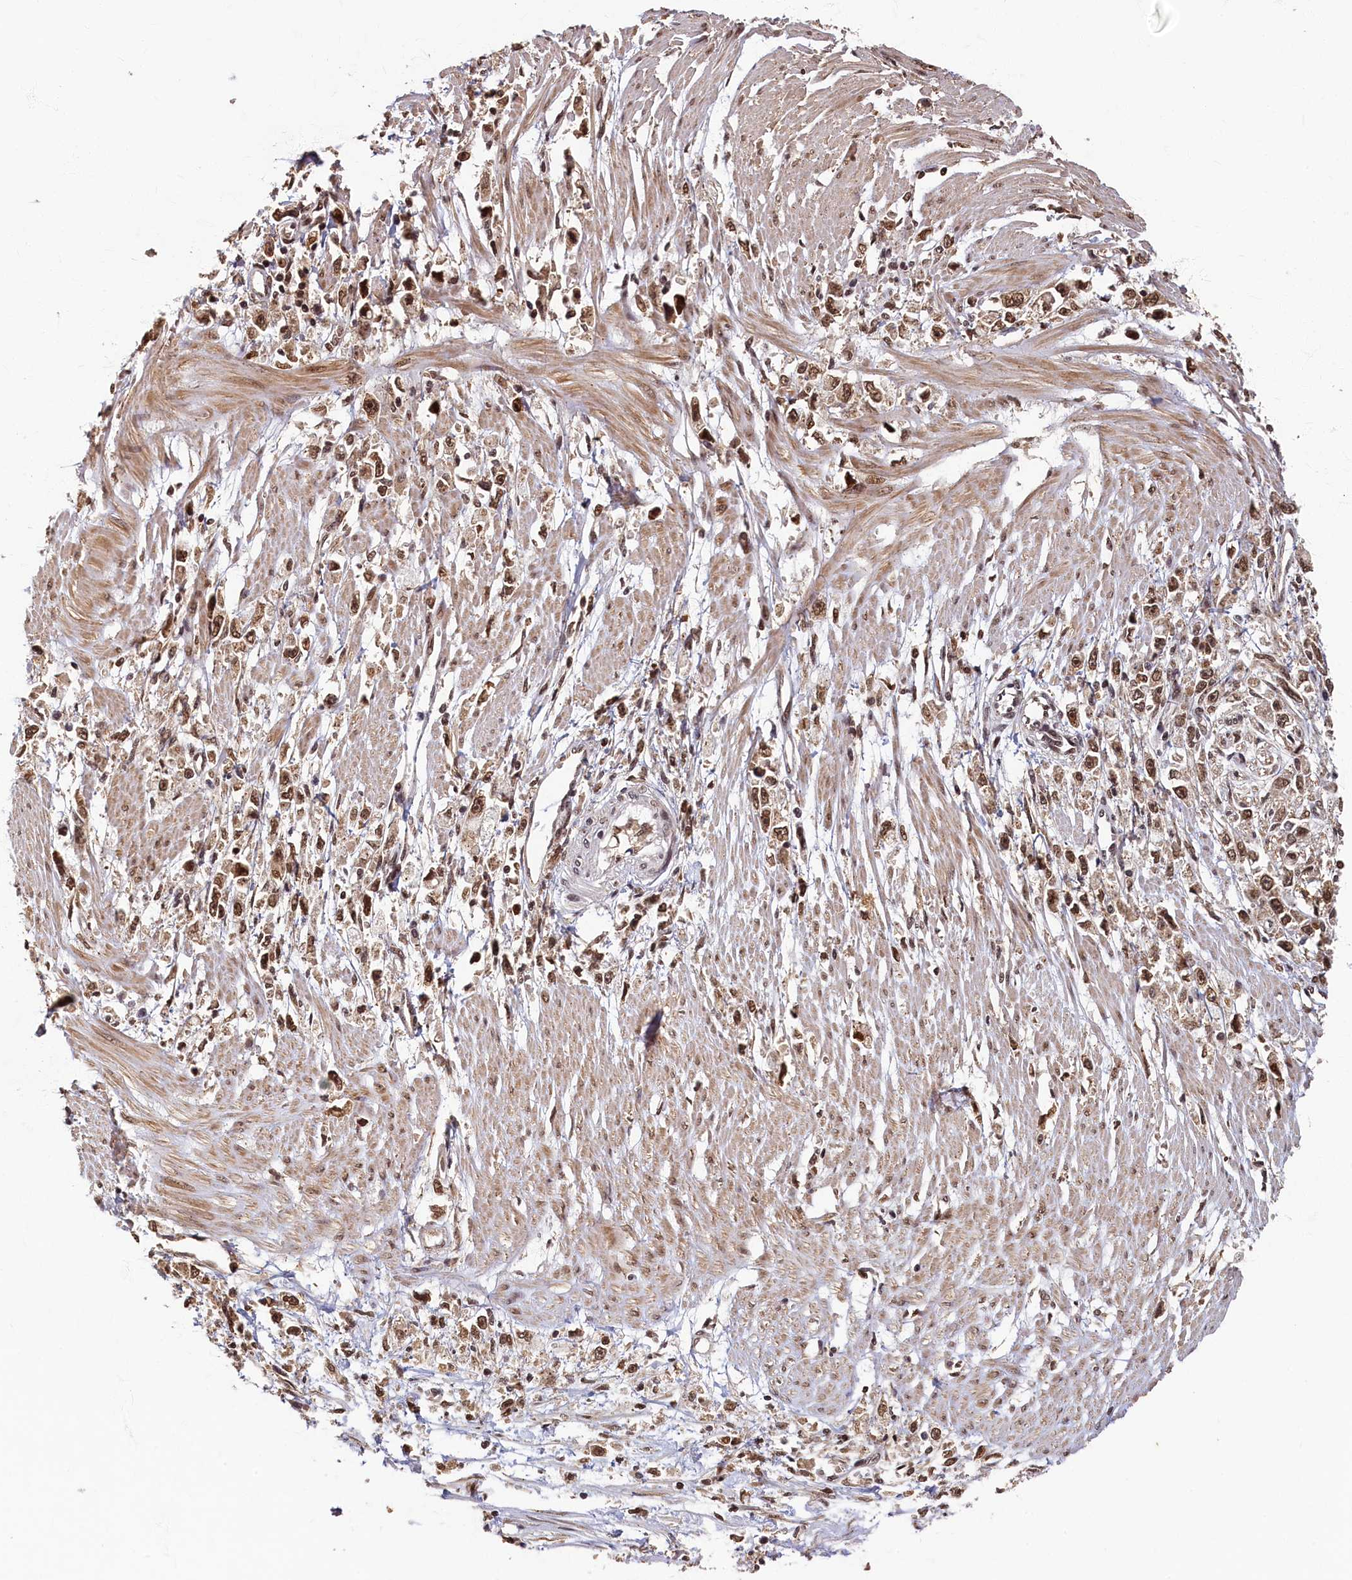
{"staining": {"intensity": "moderate", "quantity": ">75%", "location": "nuclear"}, "tissue": "stomach cancer", "cell_type": "Tumor cells", "image_type": "cancer", "snomed": [{"axis": "morphology", "description": "Adenocarcinoma, NOS"}, {"axis": "topography", "description": "Stomach"}], "caption": "Brown immunohistochemical staining in human stomach cancer demonstrates moderate nuclear expression in approximately >75% of tumor cells.", "gene": "CKAP2L", "patient": {"sex": "female", "age": 59}}